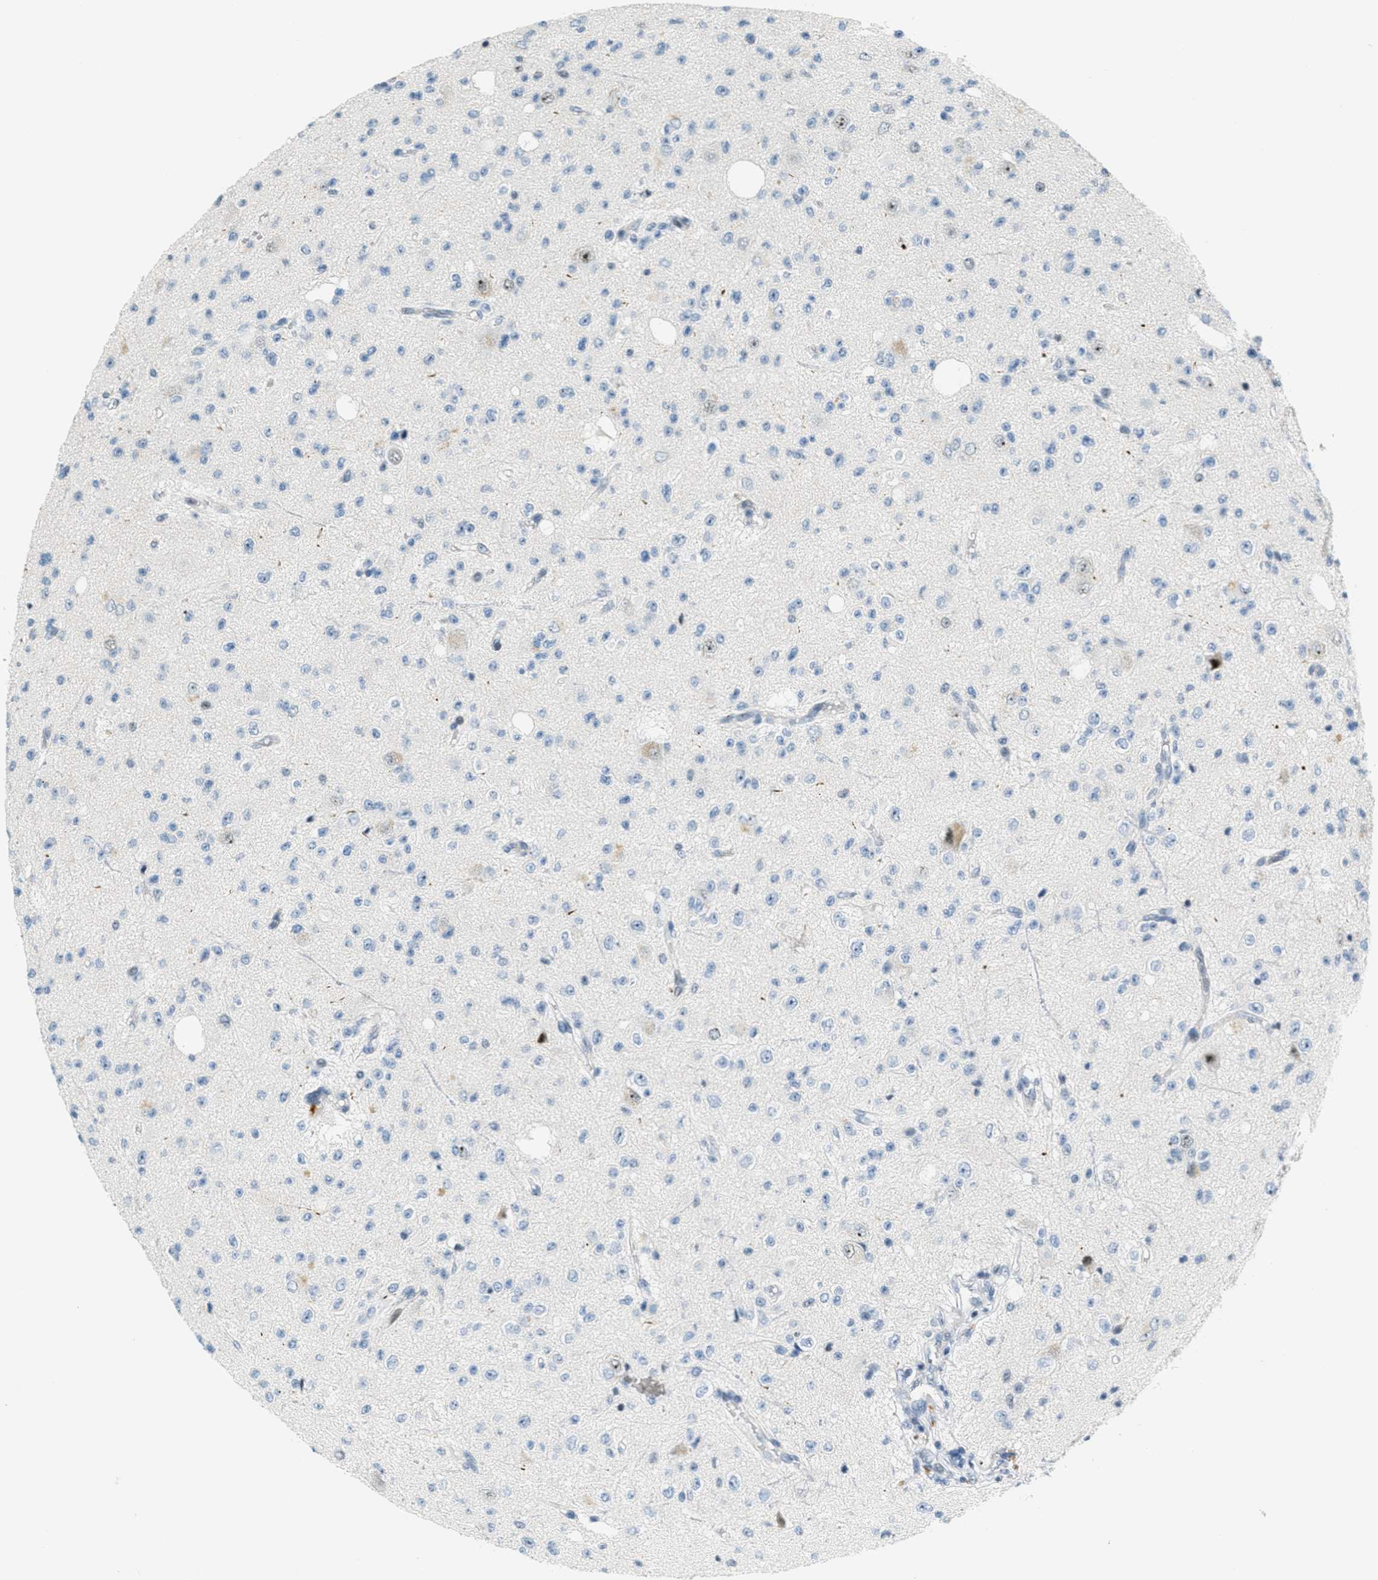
{"staining": {"intensity": "negative", "quantity": "none", "location": "none"}, "tissue": "glioma", "cell_type": "Tumor cells", "image_type": "cancer", "snomed": [{"axis": "morphology", "description": "Glioma, malignant, High grade"}, {"axis": "topography", "description": "pancreas cauda"}], "caption": "Immunohistochemical staining of glioma reveals no significant staining in tumor cells. The staining was performed using DAB to visualize the protein expression in brown, while the nuclei were stained in blue with hematoxylin (Magnification: 20x).", "gene": "ZDHHC23", "patient": {"sex": "male", "age": 60}}